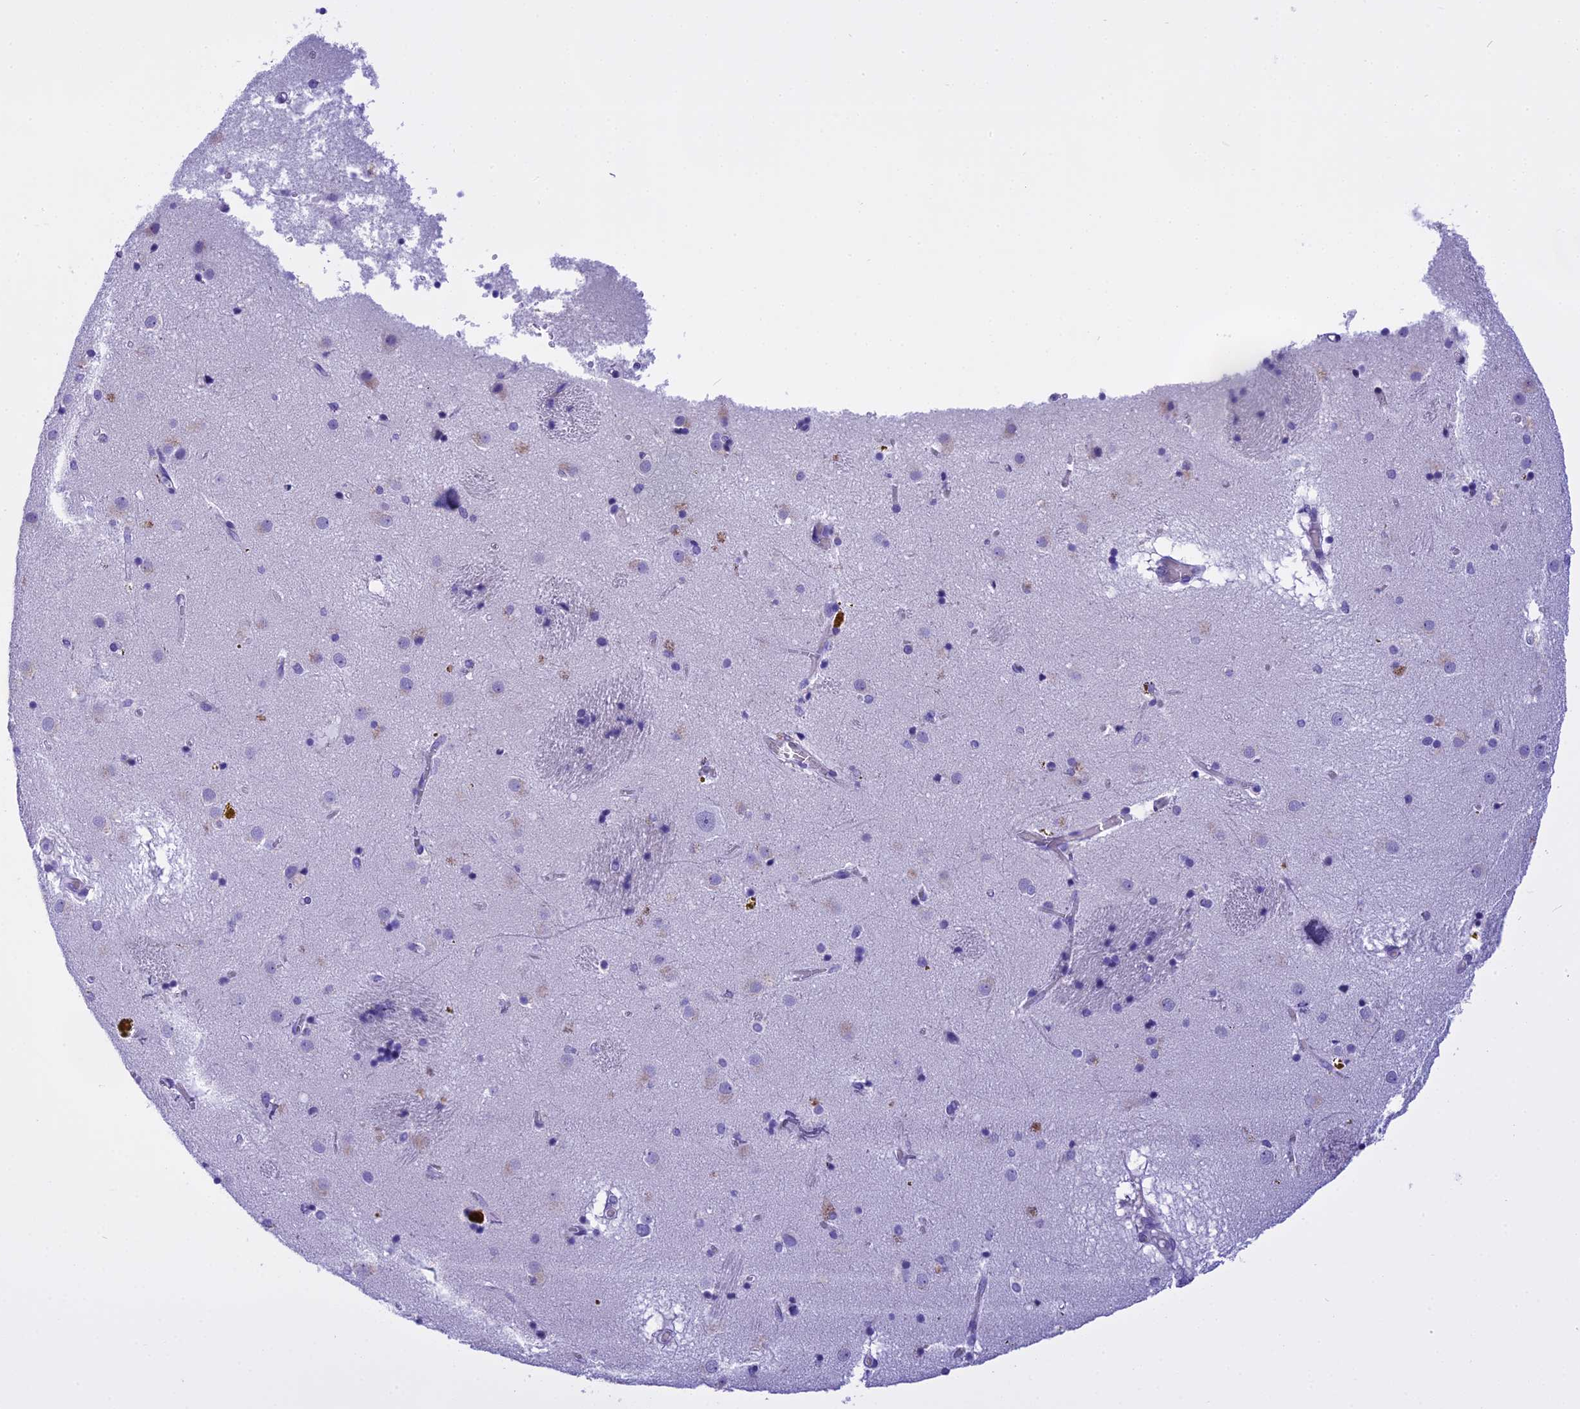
{"staining": {"intensity": "negative", "quantity": "none", "location": "none"}, "tissue": "caudate", "cell_type": "Glial cells", "image_type": "normal", "snomed": [{"axis": "morphology", "description": "Normal tissue, NOS"}, {"axis": "topography", "description": "Lateral ventricle wall"}], "caption": "A high-resolution histopathology image shows immunohistochemistry (IHC) staining of unremarkable caudate, which shows no significant positivity in glial cells.", "gene": "KCTD14", "patient": {"sex": "male", "age": 70}}